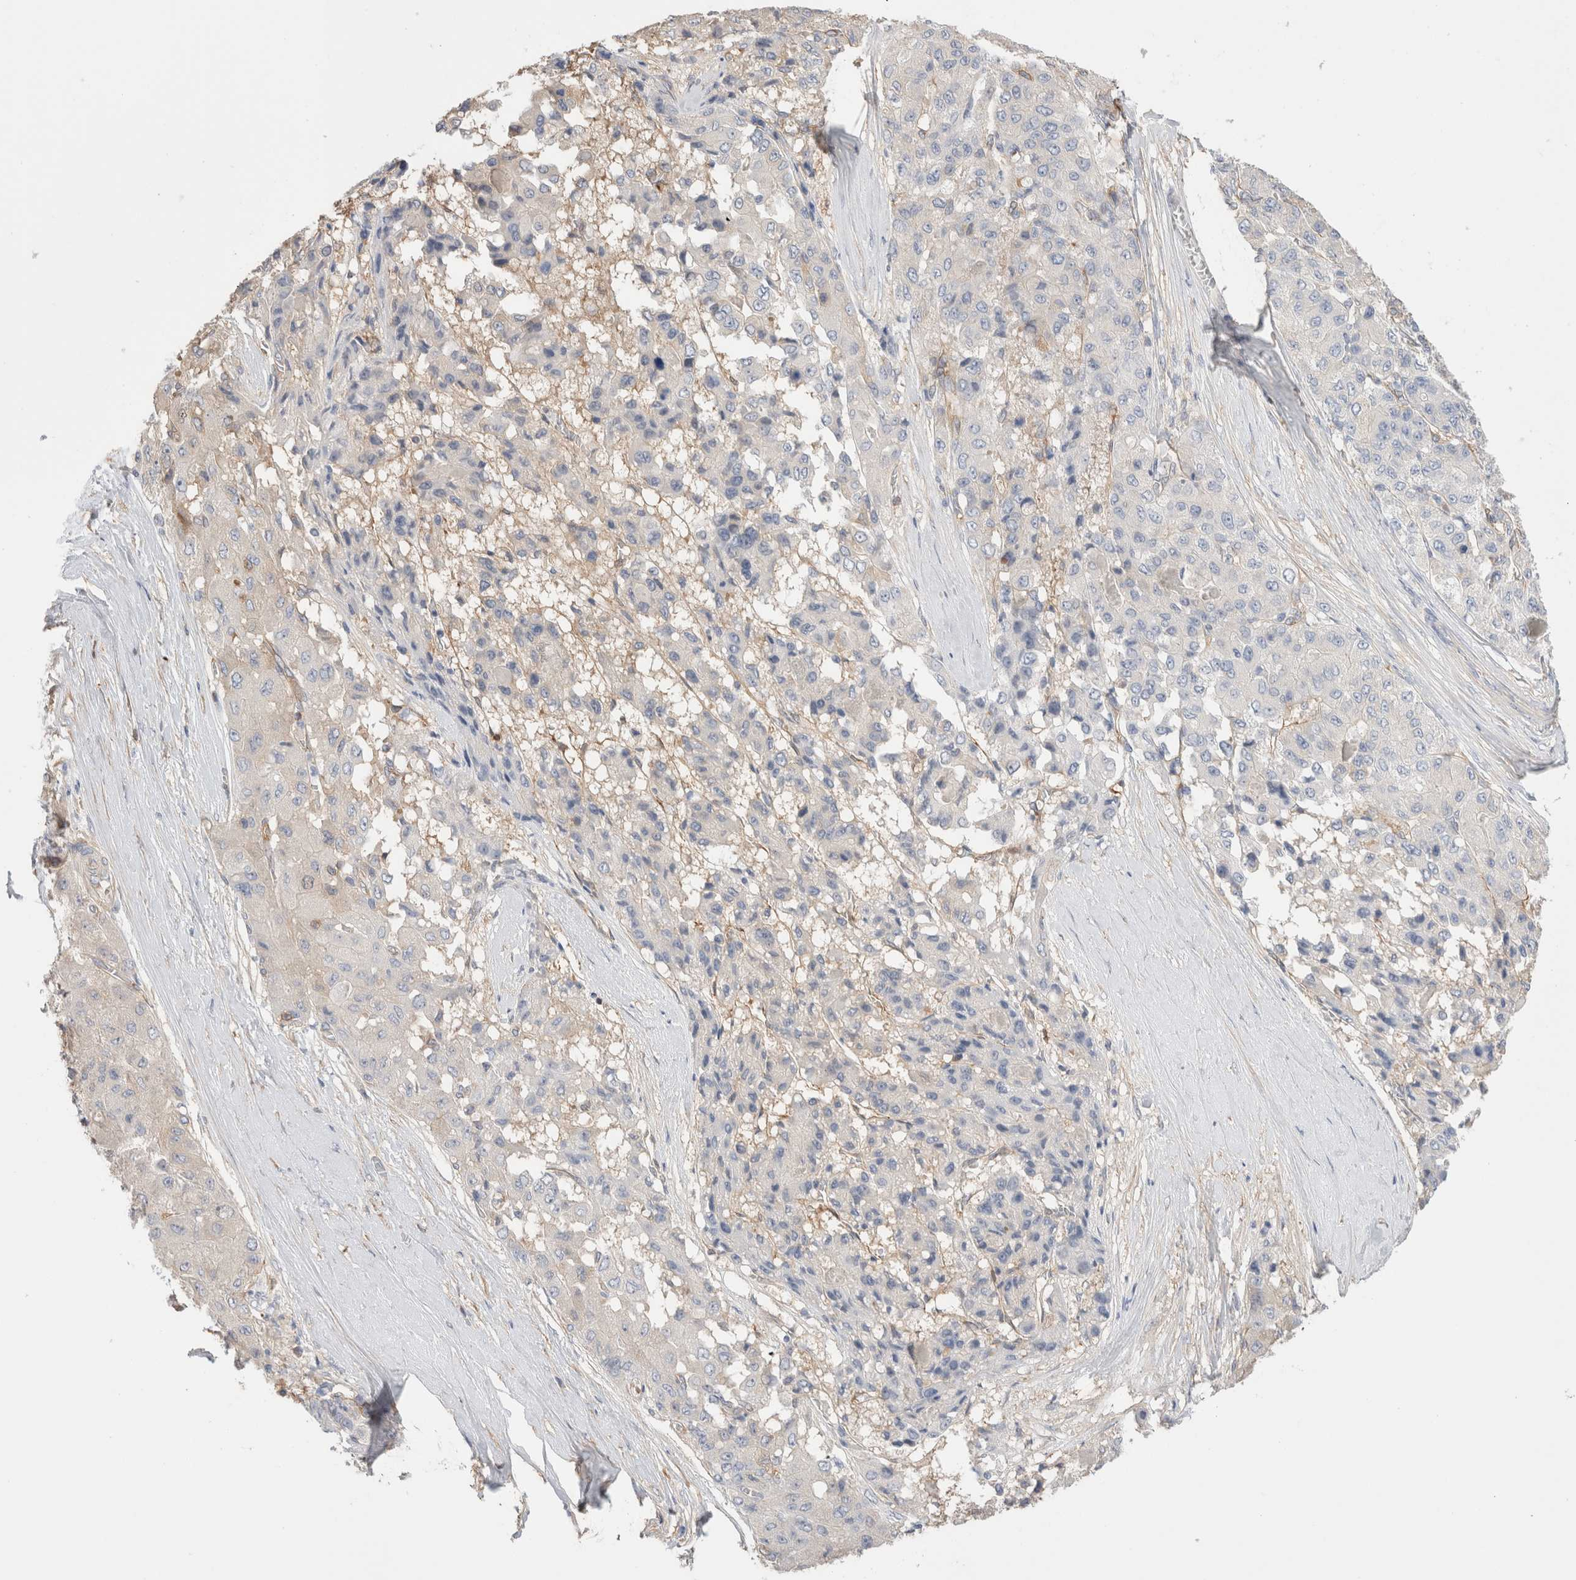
{"staining": {"intensity": "negative", "quantity": "none", "location": "none"}, "tissue": "liver cancer", "cell_type": "Tumor cells", "image_type": "cancer", "snomed": [{"axis": "morphology", "description": "Carcinoma, Hepatocellular, NOS"}, {"axis": "topography", "description": "Liver"}], "caption": "This is an immunohistochemistry (IHC) photomicrograph of liver hepatocellular carcinoma. There is no staining in tumor cells.", "gene": "CAPN2", "patient": {"sex": "male", "age": 80}}